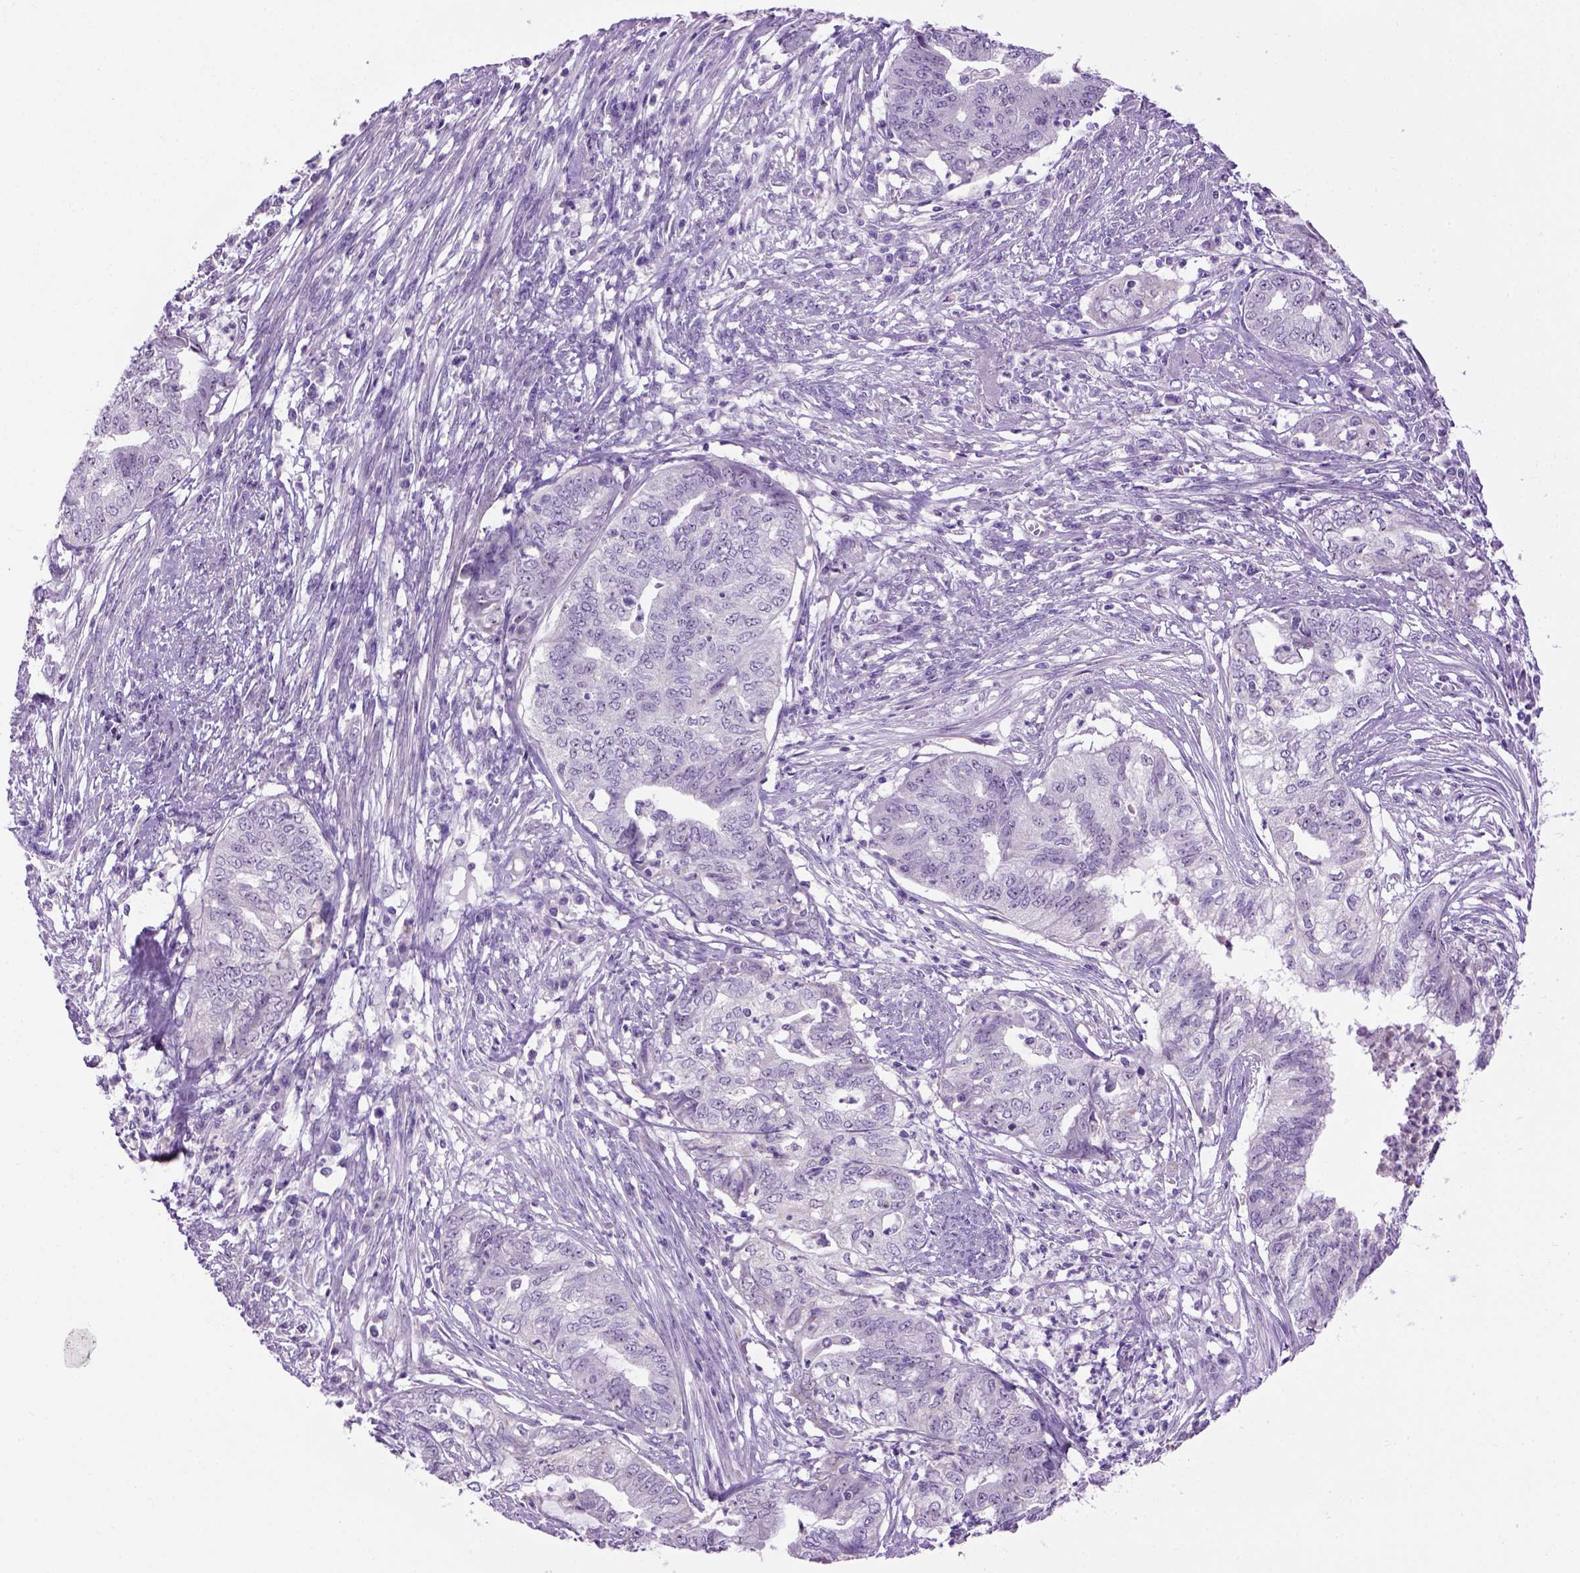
{"staining": {"intensity": "negative", "quantity": "none", "location": "none"}, "tissue": "endometrial cancer", "cell_type": "Tumor cells", "image_type": "cancer", "snomed": [{"axis": "morphology", "description": "Adenocarcinoma, NOS"}, {"axis": "topography", "description": "Endometrium"}], "caption": "High power microscopy photomicrograph of an immunohistochemistry (IHC) image of adenocarcinoma (endometrial), revealing no significant positivity in tumor cells.", "gene": "UTP4", "patient": {"sex": "female", "age": 79}}